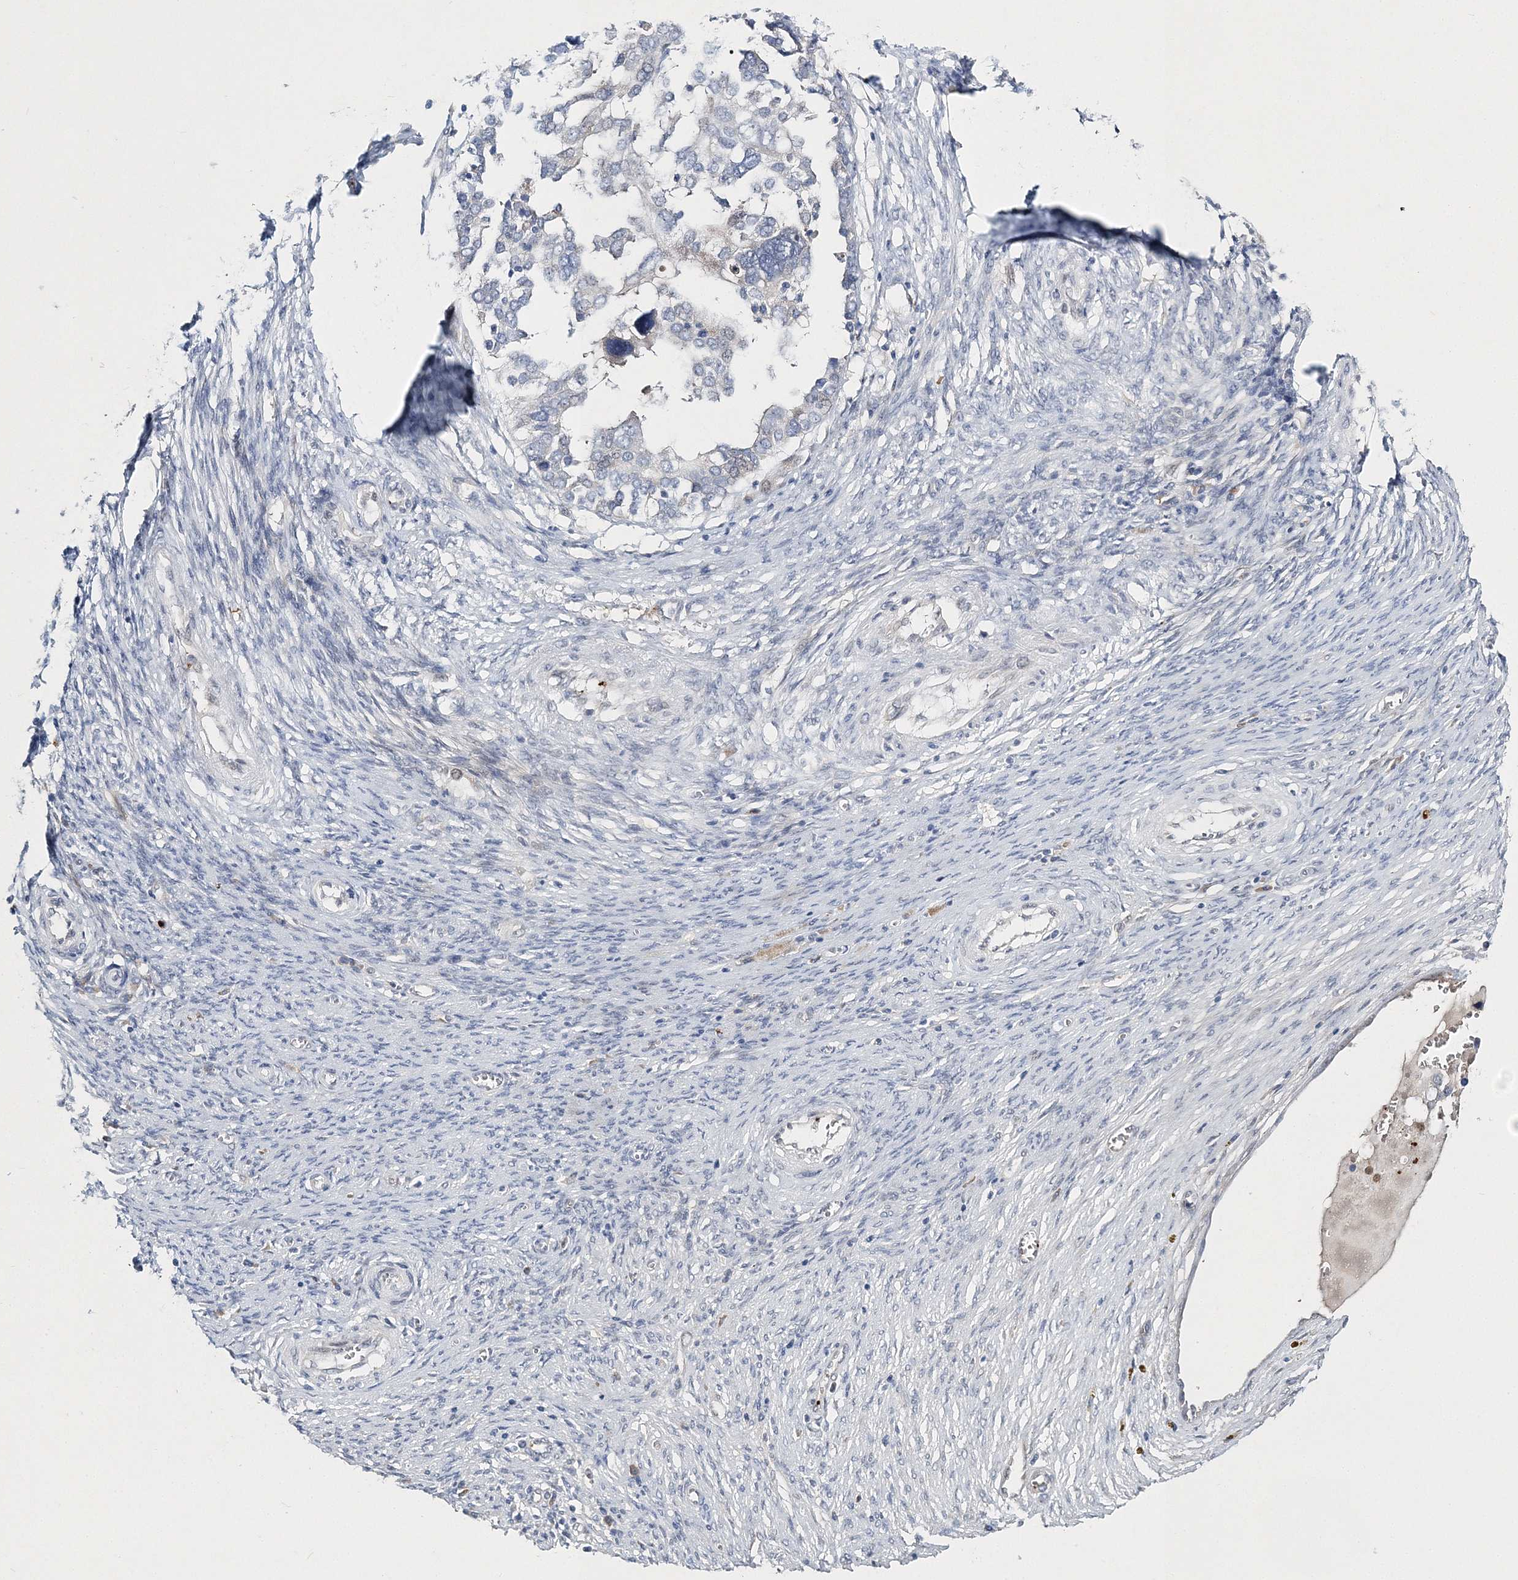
{"staining": {"intensity": "negative", "quantity": "none", "location": "none"}, "tissue": "ovarian cancer", "cell_type": "Tumor cells", "image_type": "cancer", "snomed": [{"axis": "morphology", "description": "Cystadenocarcinoma, serous, NOS"}, {"axis": "topography", "description": "Ovary"}], "caption": "The micrograph reveals no staining of tumor cells in ovarian serous cystadenocarcinoma. (Brightfield microscopy of DAB immunohistochemistry (IHC) at high magnification).", "gene": "MYOZ2", "patient": {"sex": "female", "age": 44}}